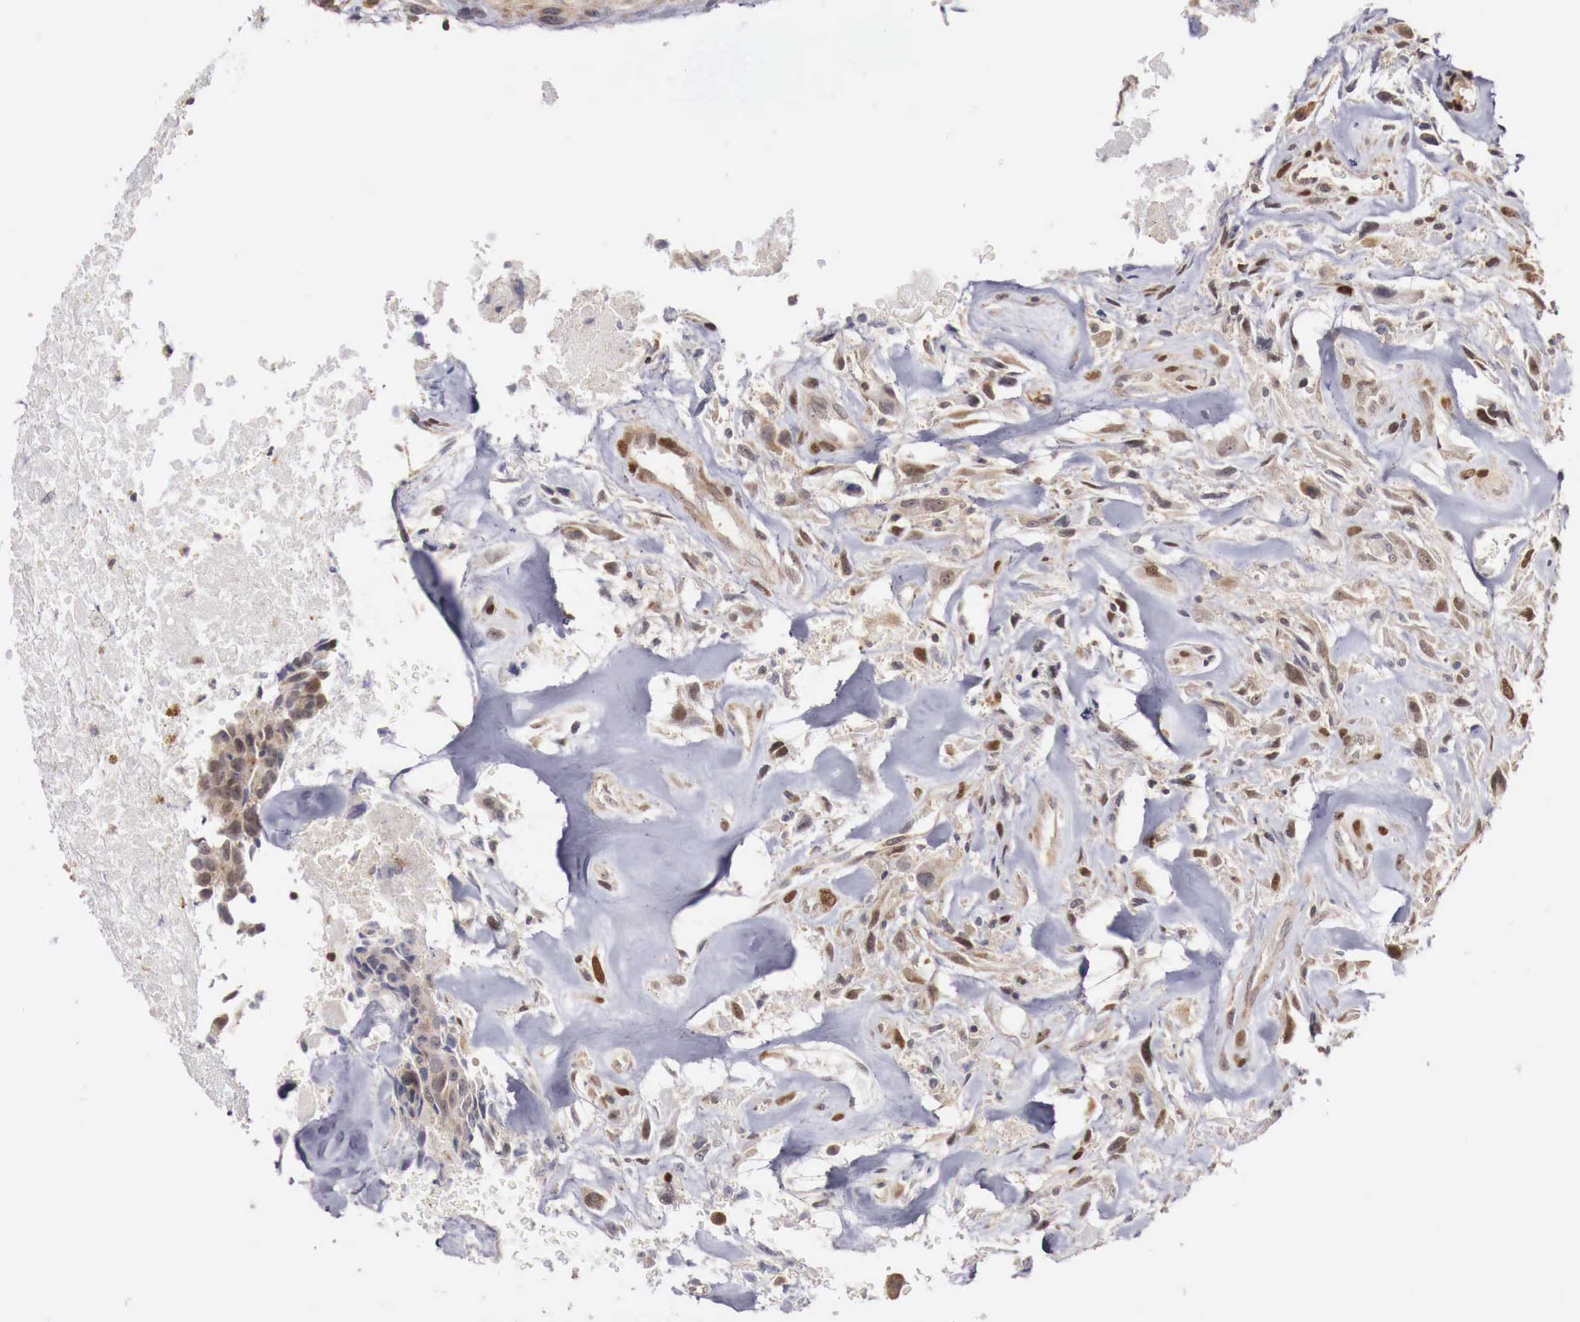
{"staining": {"intensity": "weak", "quantity": "25%-75%", "location": "nuclear"}, "tissue": "breast cancer", "cell_type": "Tumor cells", "image_type": "cancer", "snomed": [{"axis": "morphology", "description": "Neoplasm, malignant, NOS"}, {"axis": "topography", "description": "Breast"}], "caption": "Protein staining reveals weak nuclear staining in approximately 25%-75% of tumor cells in breast malignant neoplasm. (Brightfield microscopy of DAB IHC at high magnification).", "gene": "KHDRBS2", "patient": {"sex": "female", "age": 50}}